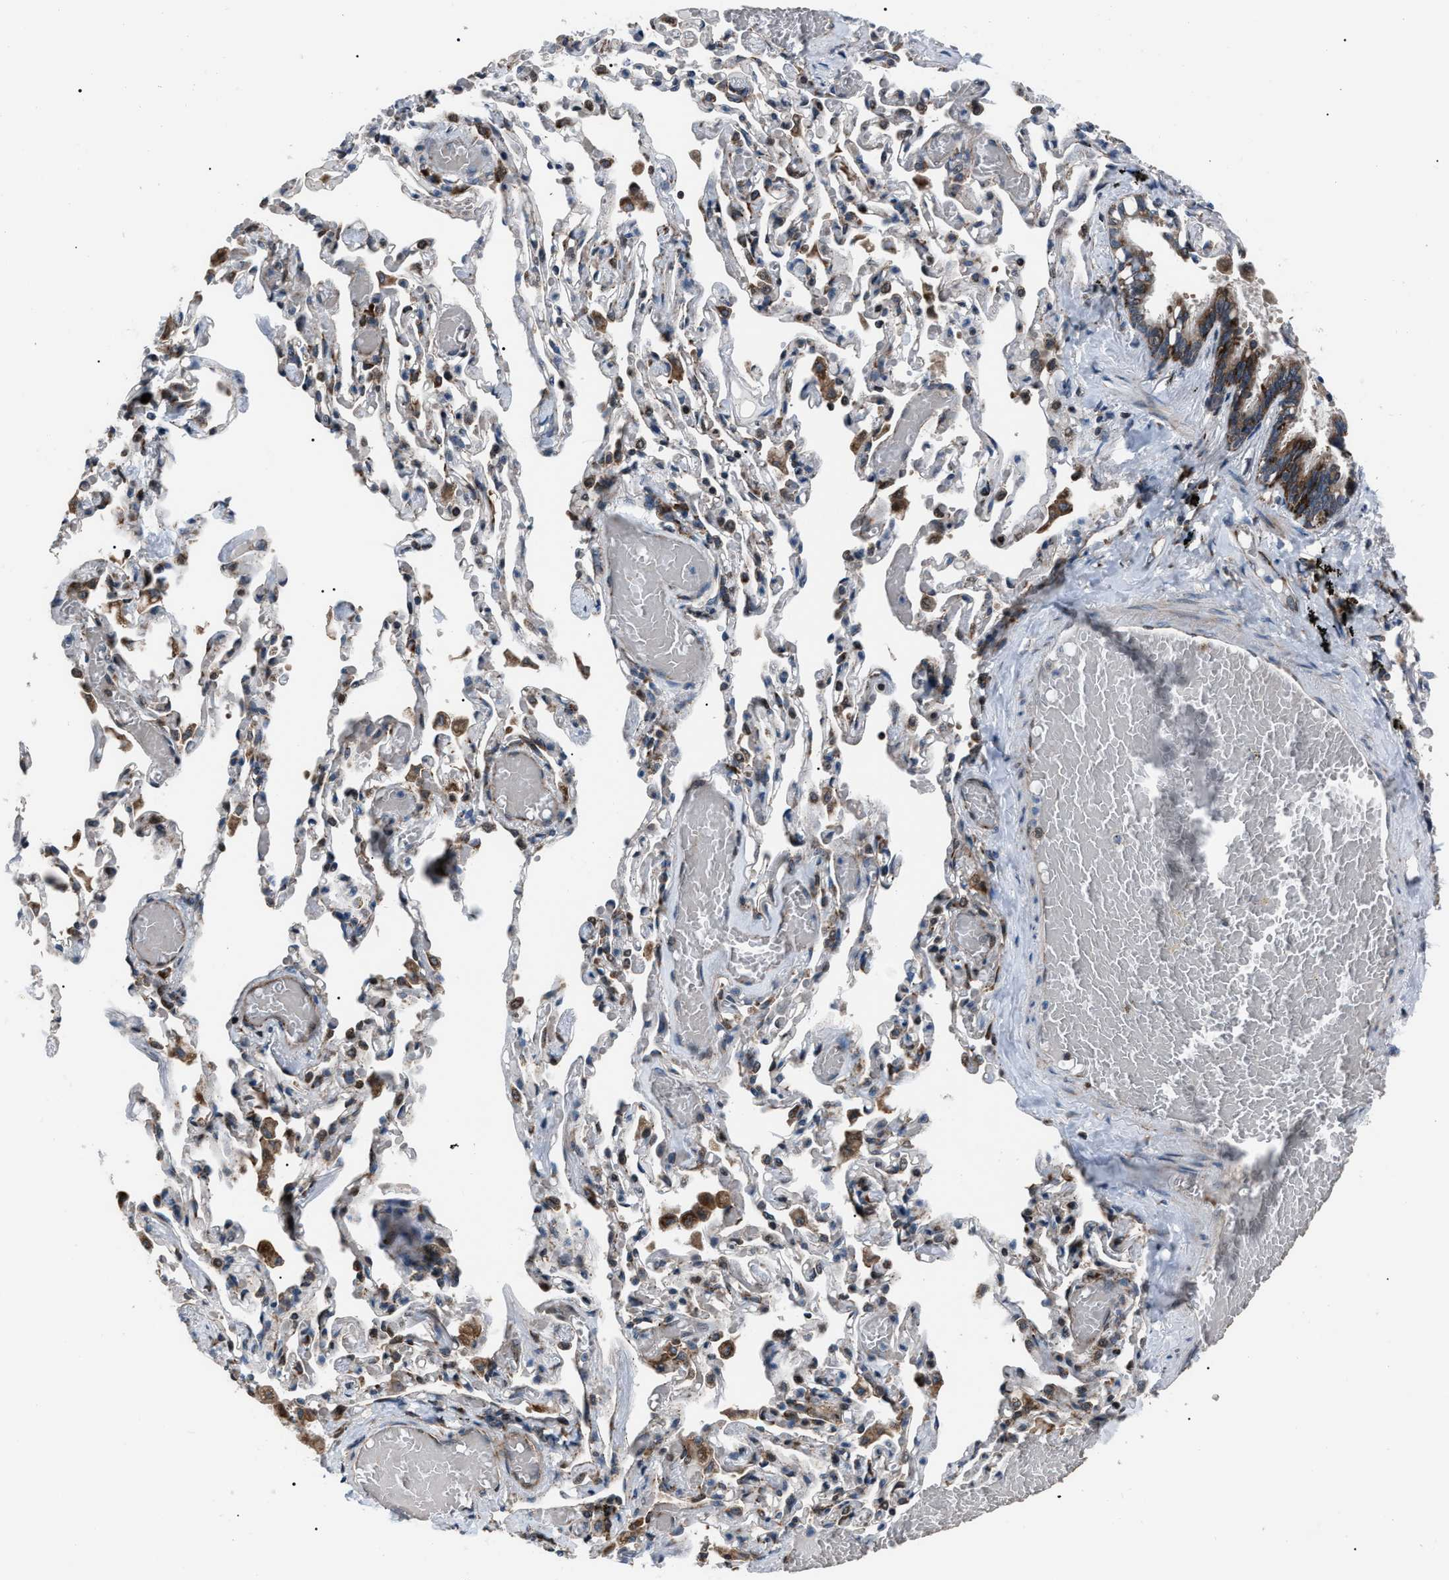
{"staining": {"intensity": "strong", "quantity": ">75%", "location": "cytoplasmic/membranous"}, "tissue": "bronchus", "cell_type": "Respiratory epithelial cells", "image_type": "normal", "snomed": [{"axis": "morphology", "description": "Normal tissue, NOS"}, {"axis": "morphology", "description": "Inflammation, NOS"}, {"axis": "topography", "description": "Cartilage tissue"}, {"axis": "topography", "description": "Lung"}], "caption": "The image exhibits immunohistochemical staining of unremarkable bronchus. There is strong cytoplasmic/membranous positivity is appreciated in approximately >75% of respiratory epithelial cells.", "gene": "AGO2", "patient": {"sex": "male", "age": 71}}